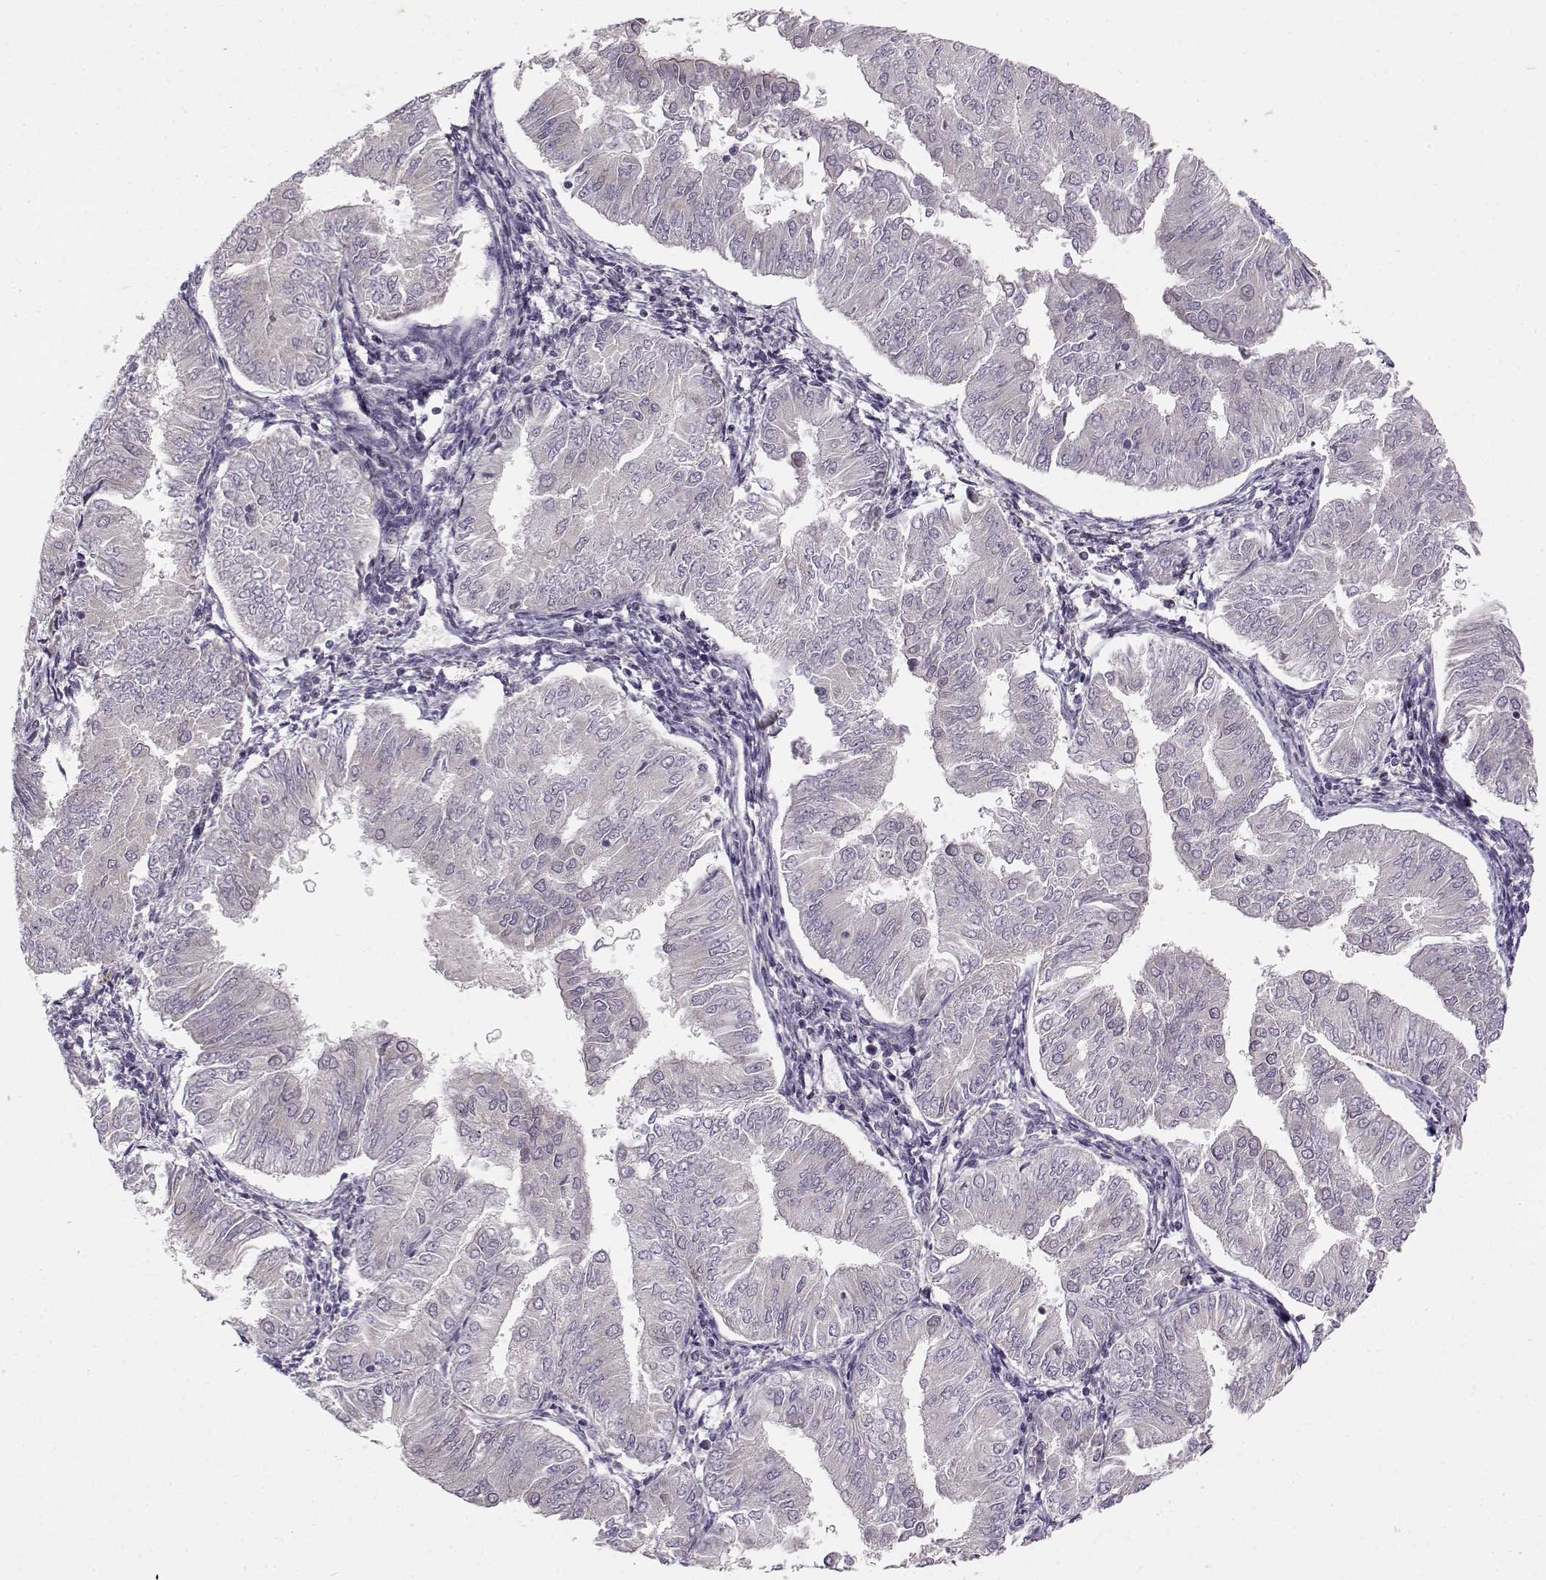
{"staining": {"intensity": "negative", "quantity": "none", "location": "none"}, "tissue": "endometrial cancer", "cell_type": "Tumor cells", "image_type": "cancer", "snomed": [{"axis": "morphology", "description": "Adenocarcinoma, NOS"}, {"axis": "topography", "description": "Endometrium"}], "caption": "Endometrial cancer (adenocarcinoma) was stained to show a protein in brown. There is no significant staining in tumor cells.", "gene": "SLC4A5", "patient": {"sex": "female", "age": 53}}